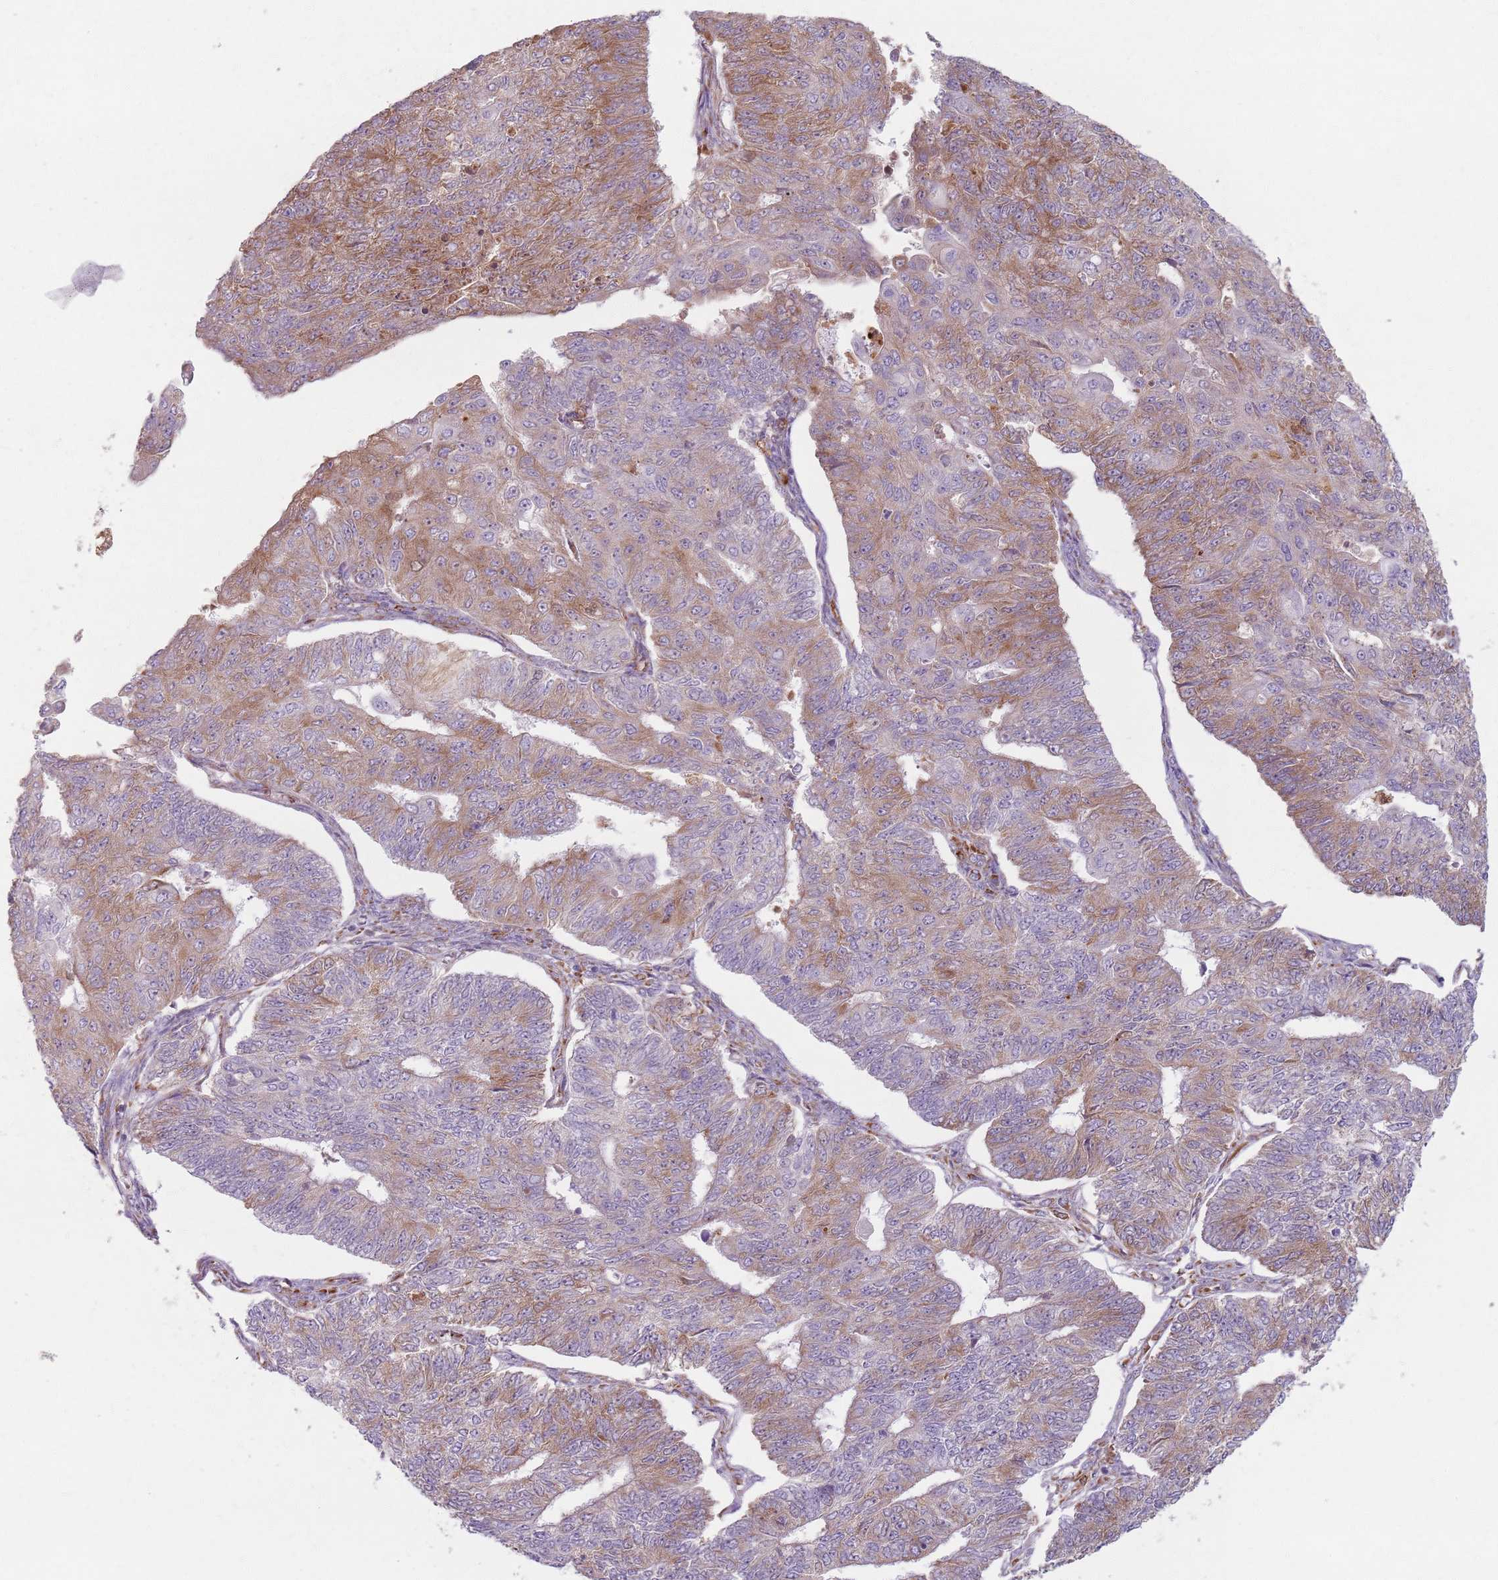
{"staining": {"intensity": "moderate", "quantity": "25%-75%", "location": "cytoplasmic/membranous"}, "tissue": "endometrial cancer", "cell_type": "Tumor cells", "image_type": "cancer", "snomed": [{"axis": "morphology", "description": "Adenocarcinoma, NOS"}, {"axis": "topography", "description": "Endometrium"}], "caption": "This is a micrograph of IHC staining of adenocarcinoma (endometrial), which shows moderate expression in the cytoplasmic/membranous of tumor cells.", "gene": "COLGALT1", "patient": {"sex": "female", "age": 32}}